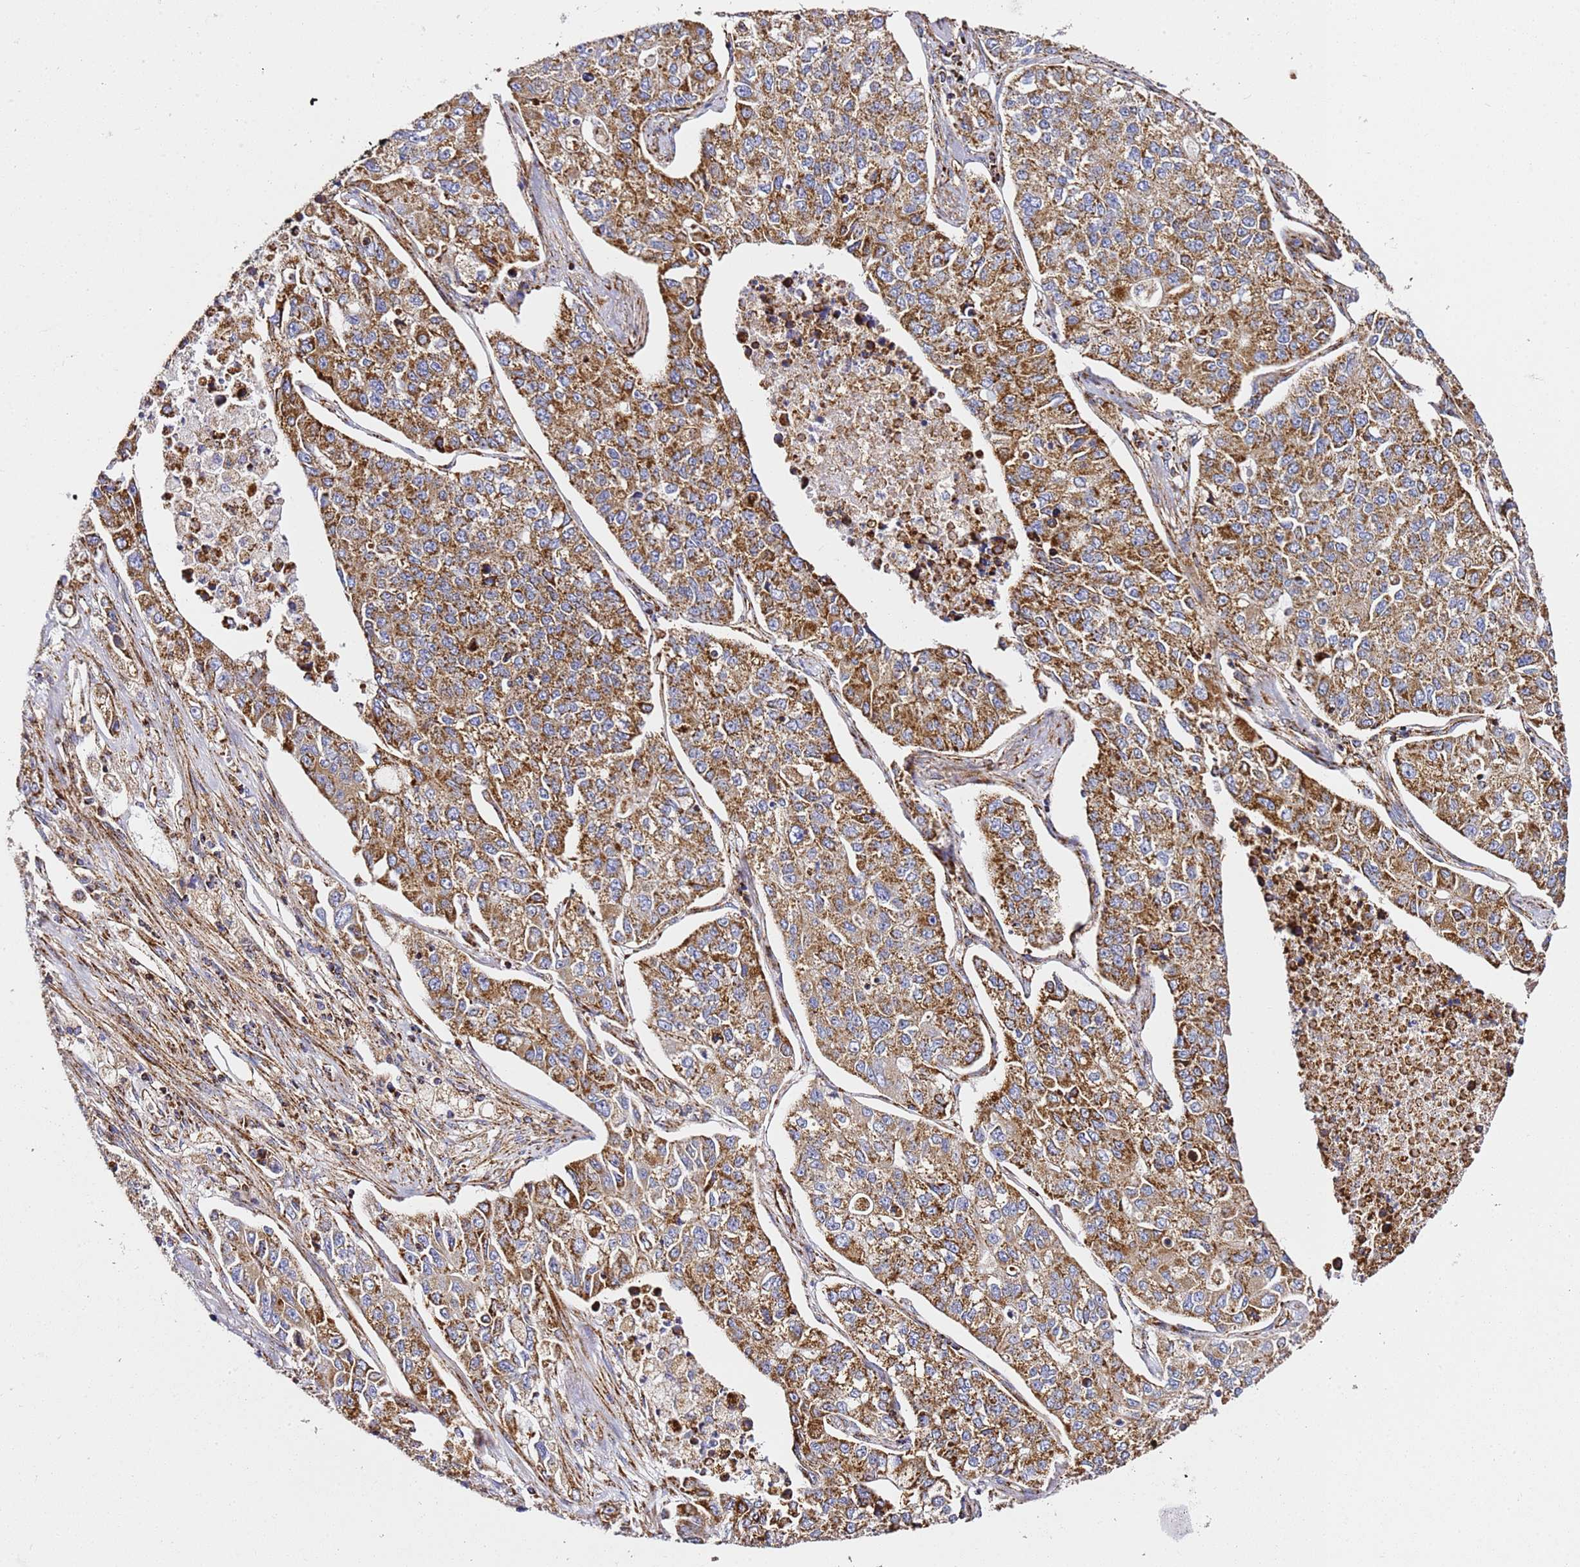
{"staining": {"intensity": "strong", "quantity": ">75%", "location": "cytoplasmic/membranous"}, "tissue": "lung cancer", "cell_type": "Tumor cells", "image_type": "cancer", "snomed": [{"axis": "morphology", "description": "Adenocarcinoma, NOS"}, {"axis": "topography", "description": "Lung"}], "caption": "Immunohistochemical staining of human adenocarcinoma (lung) demonstrates high levels of strong cytoplasmic/membranous protein staining in about >75% of tumor cells.", "gene": "NDUFA3", "patient": {"sex": "male", "age": 49}}